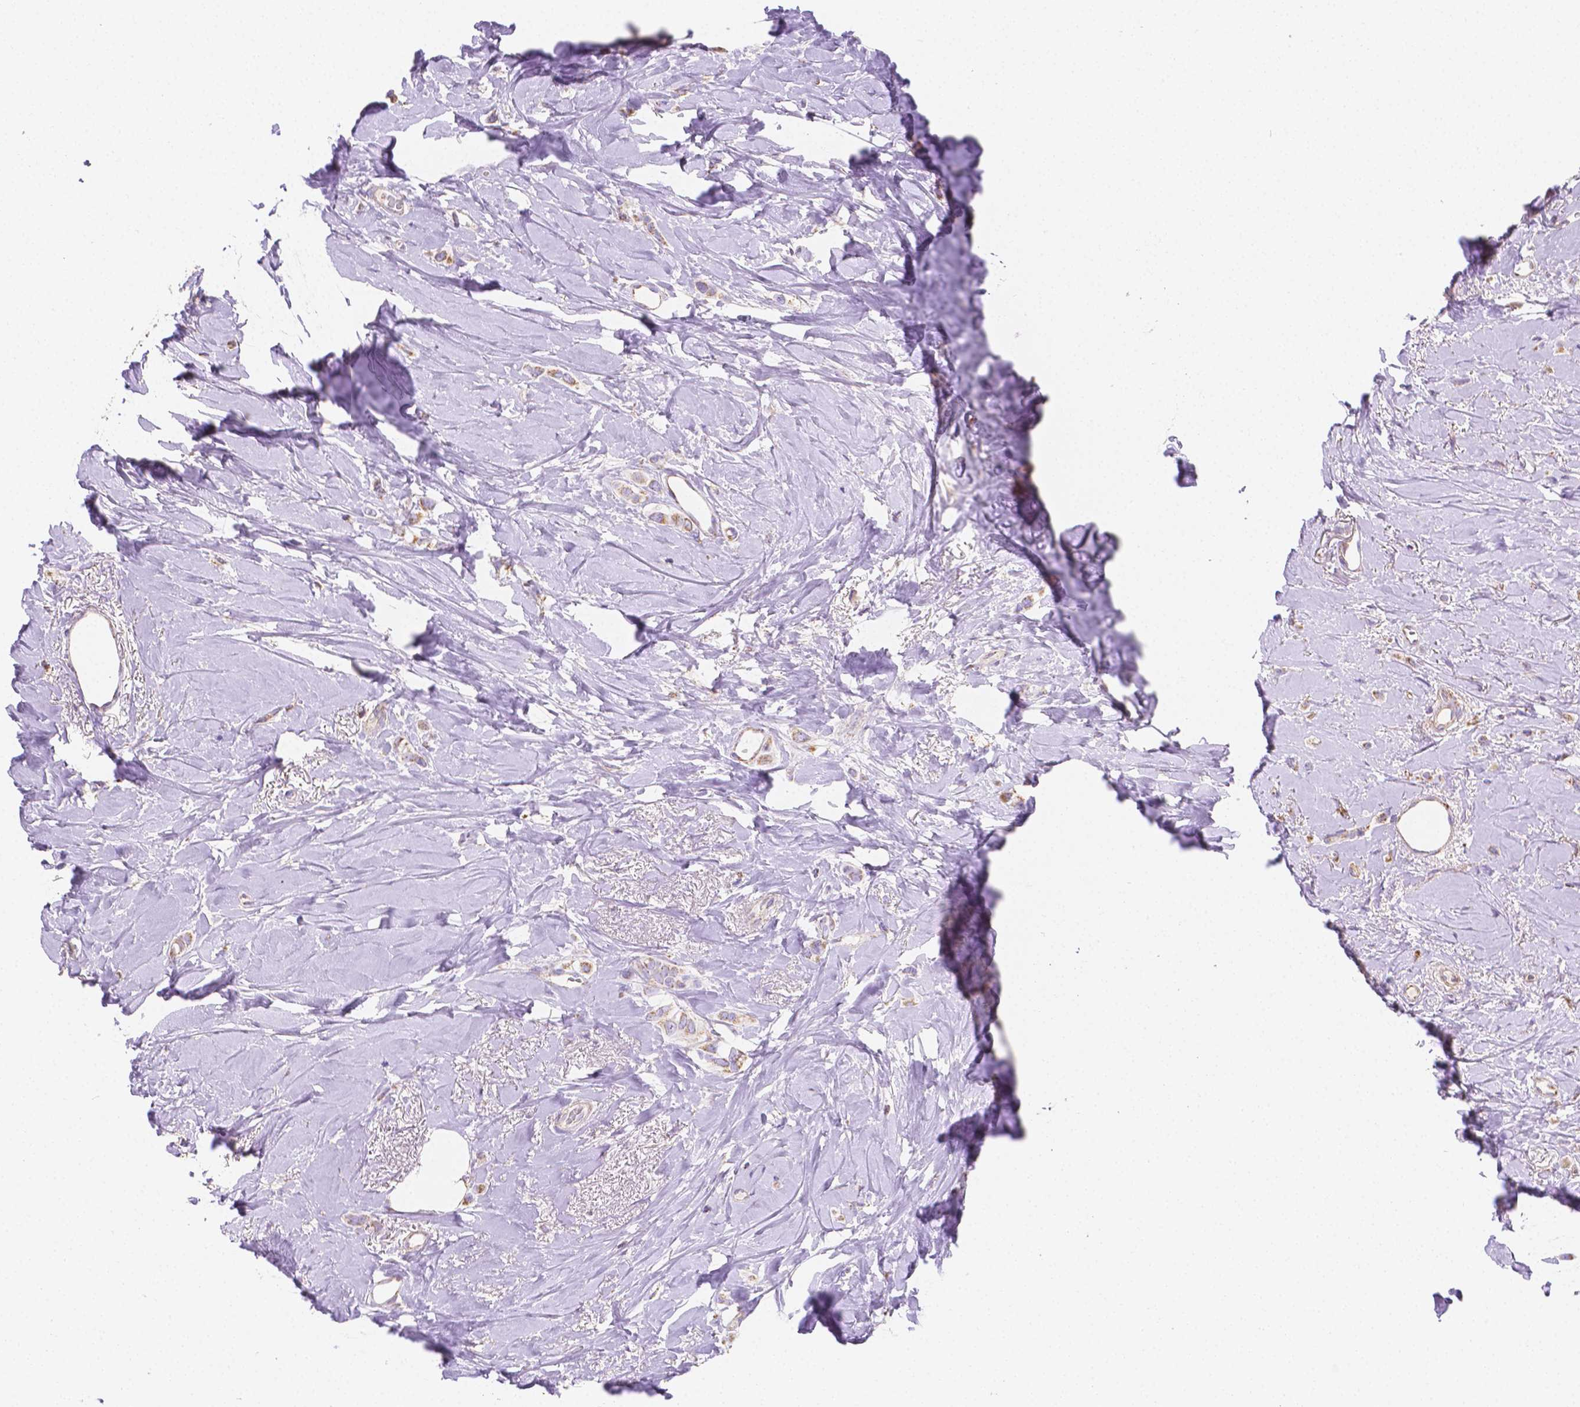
{"staining": {"intensity": "moderate", "quantity": "25%-75%", "location": "cytoplasmic/membranous"}, "tissue": "breast cancer", "cell_type": "Tumor cells", "image_type": "cancer", "snomed": [{"axis": "morphology", "description": "Lobular carcinoma"}, {"axis": "topography", "description": "Breast"}], "caption": "Immunohistochemistry photomicrograph of human breast cancer (lobular carcinoma) stained for a protein (brown), which shows medium levels of moderate cytoplasmic/membranous expression in approximately 25%-75% of tumor cells.", "gene": "SGTB", "patient": {"sex": "female", "age": 66}}